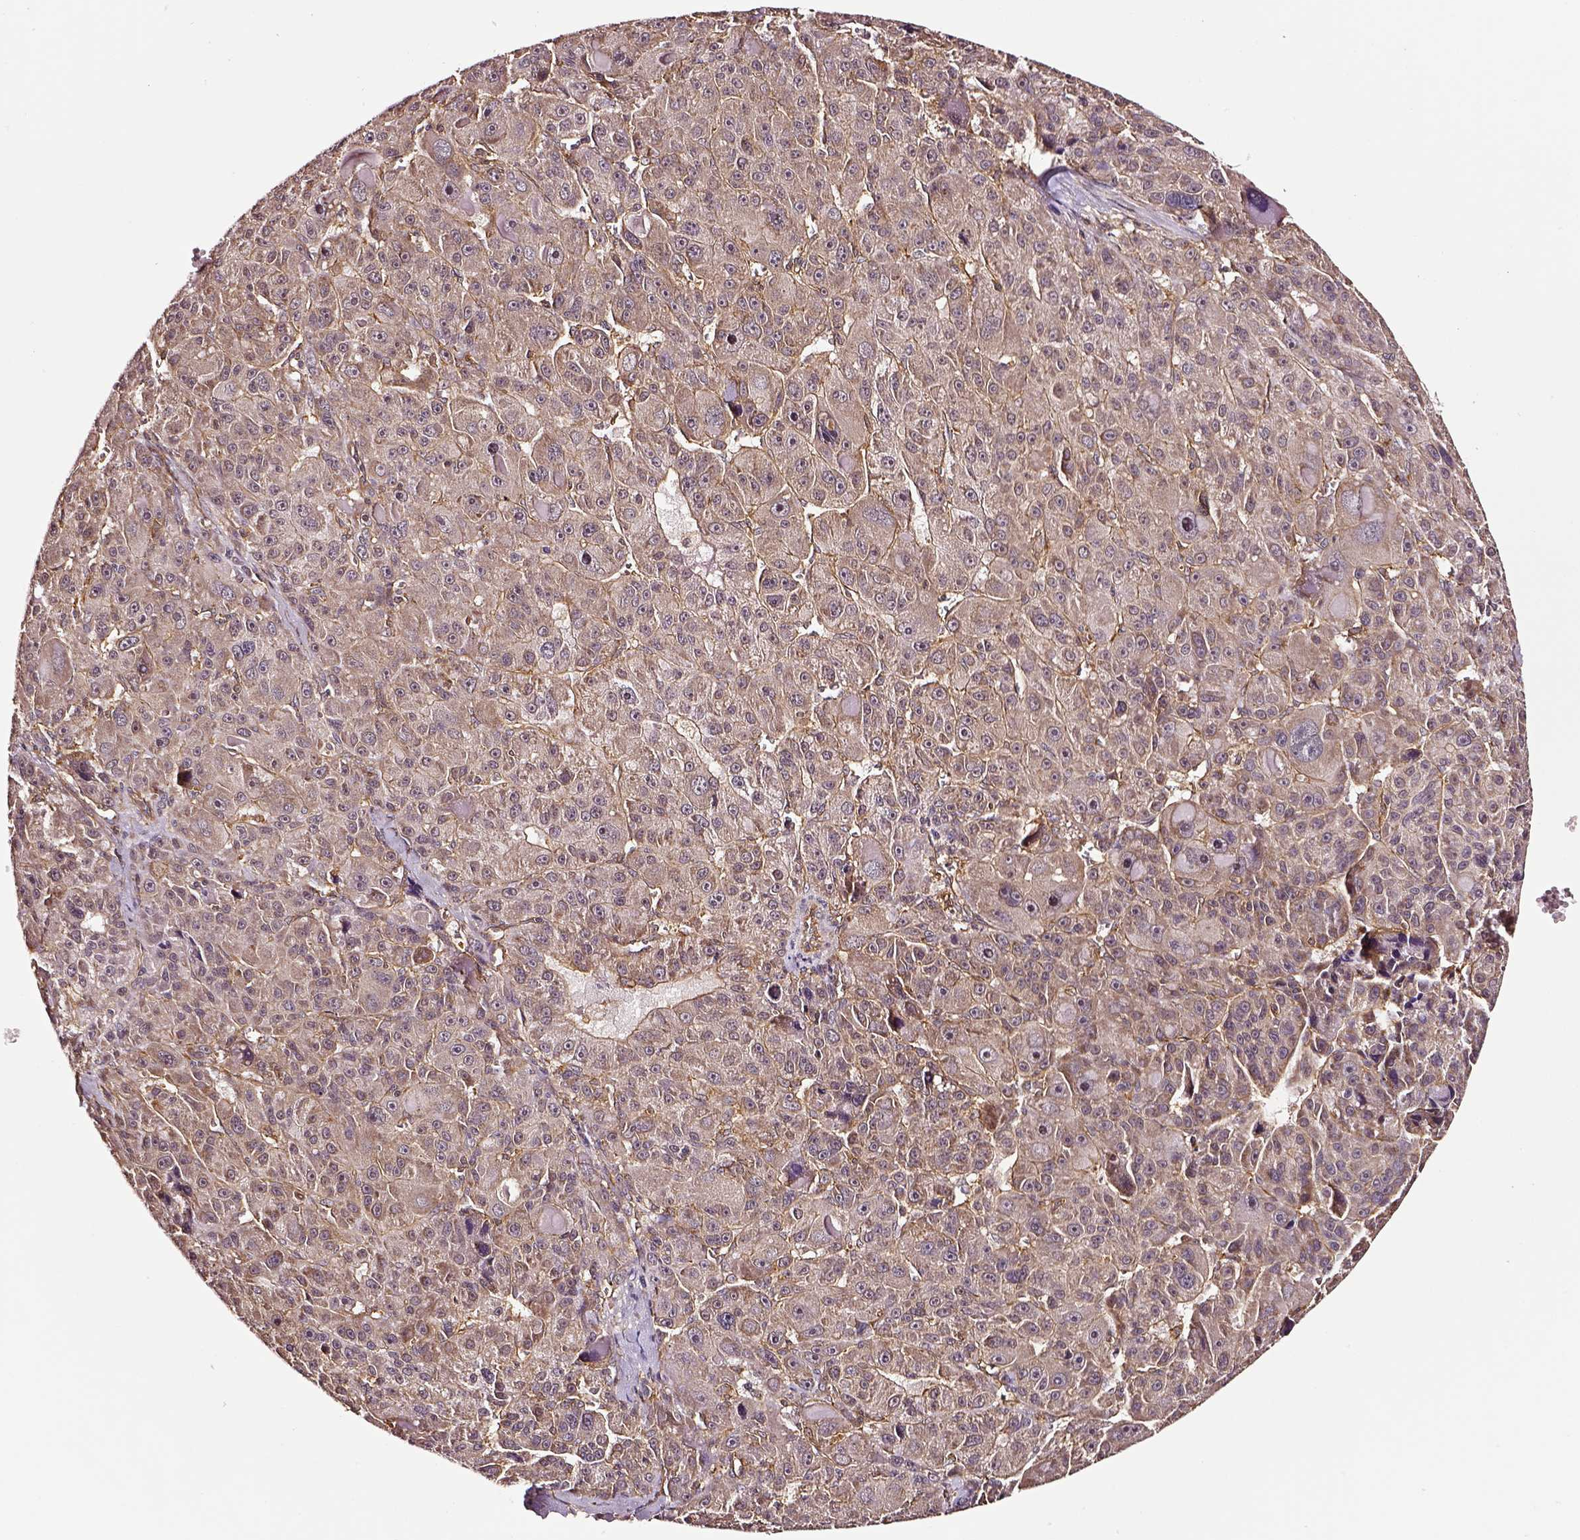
{"staining": {"intensity": "moderate", "quantity": "<25%", "location": "cytoplasmic/membranous"}, "tissue": "liver cancer", "cell_type": "Tumor cells", "image_type": "cancer", "snomed": [{"axis": "morphology", "description": "Carcinoma, Hepatocellular, NOS"}, {"axis": "topography", "description": "Liver"}], "caption": "Hepatocellular carcinoma (liver) stained with immunohistochemistry shows moderate cytoplasmic/membranous staining in approximately <25% of tumor cells. The staining was performed using DAB to visualize the protein expression in brown, while the nuclei were stained in blue with hematoxylin (Magnification: 20x).", "gene": "RASSF5", "patient": {"sex": "male", "age": 76}}